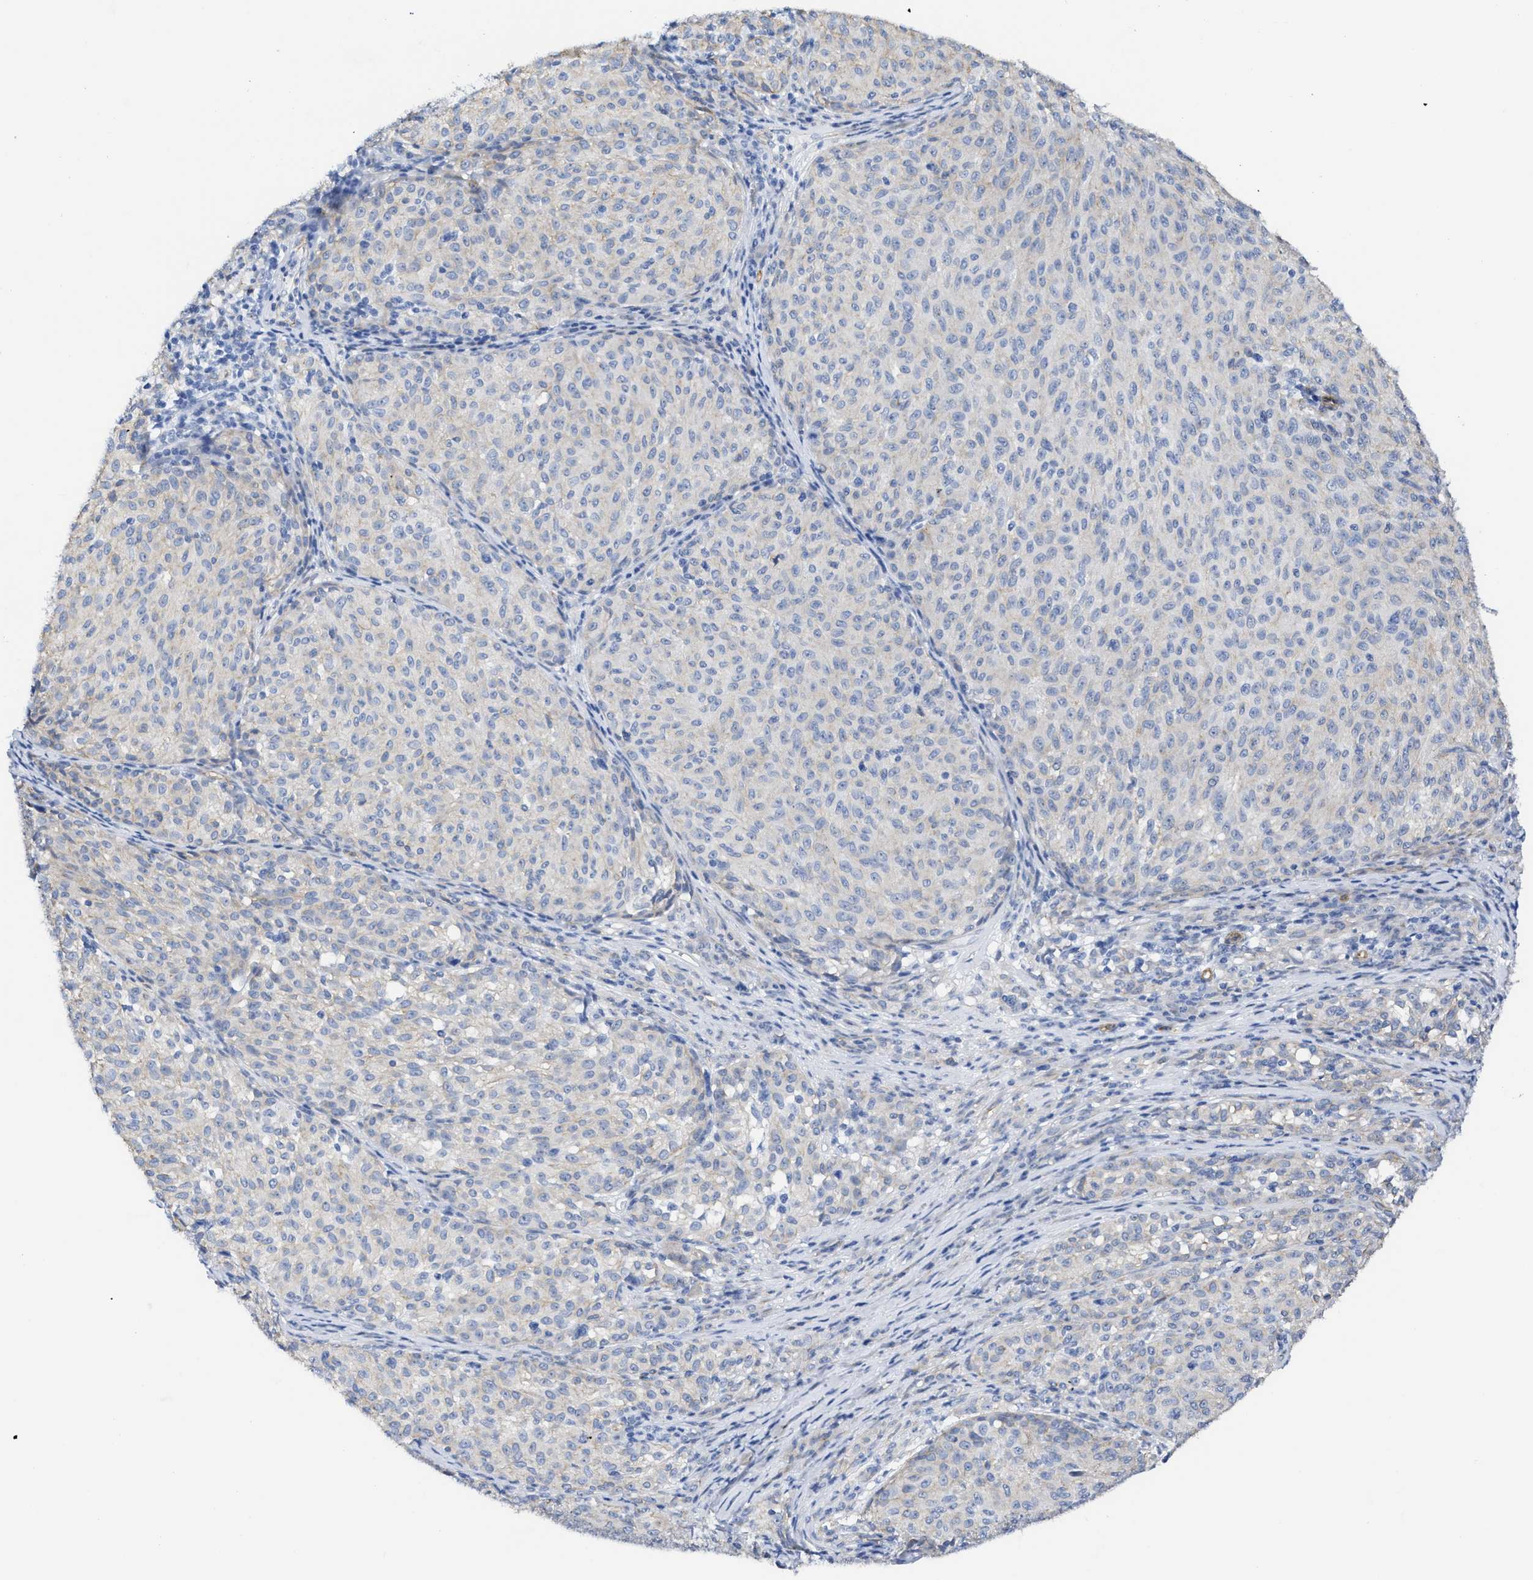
{"staining": {"intensity": "weak", "quantity": "25%-75%", "location": "cytoplasmic/membranous"}, "tissue": "melanoma", "cell_type": "Tumor cells", "image_type": "cancer", "snomed": [{"axis": "morphology", "description": "Malignant melanoma, NOS"}, {"axis": "topography", "description": "Skin"}], "caption": "About 25%-75% of tumor cells in human melanoma show weak cytoplasmic/membranous protein positivity as visualized by brown immunohistochemical staining.", "gene": "TUB", "patient": {"sex": "female", "age": 72}}